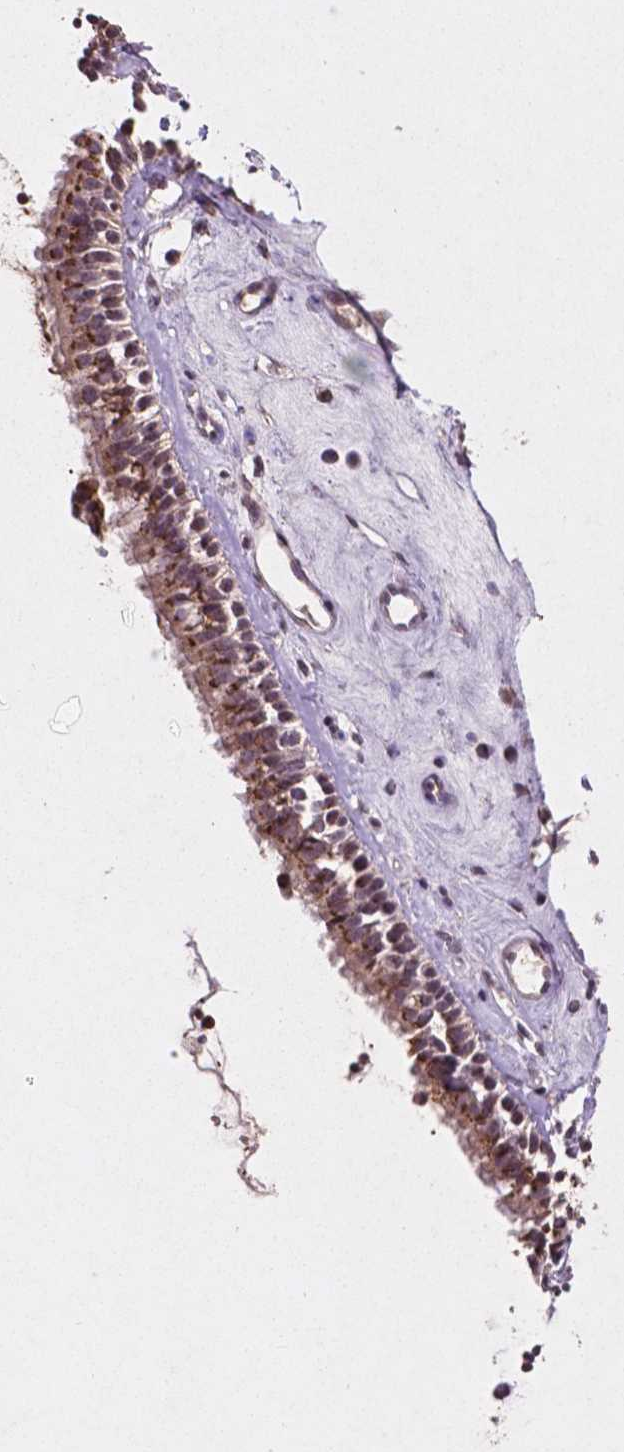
{"staining": {"intensity": "strong", "quantity": "25%-75%", "location": "cytoplasmic/membranous"}, "tissue": "nasopharynx", "cell_type": "Respiratory epithelial cells", "image_type": "normal", "snomed": [{"axis": "morphology", "description": "Normal tissue, NOS"}, {"axis": "topography", "description": "Nasopharynx"}], "caption": "Nasopharynx stained with immunohistochemistry reveals strong cytoplasmic/membranous expression in about 25%-75% of respiratory epithelial cells.", "gene": "GLRX", "patient": {"sex": "female", "age": 52}}